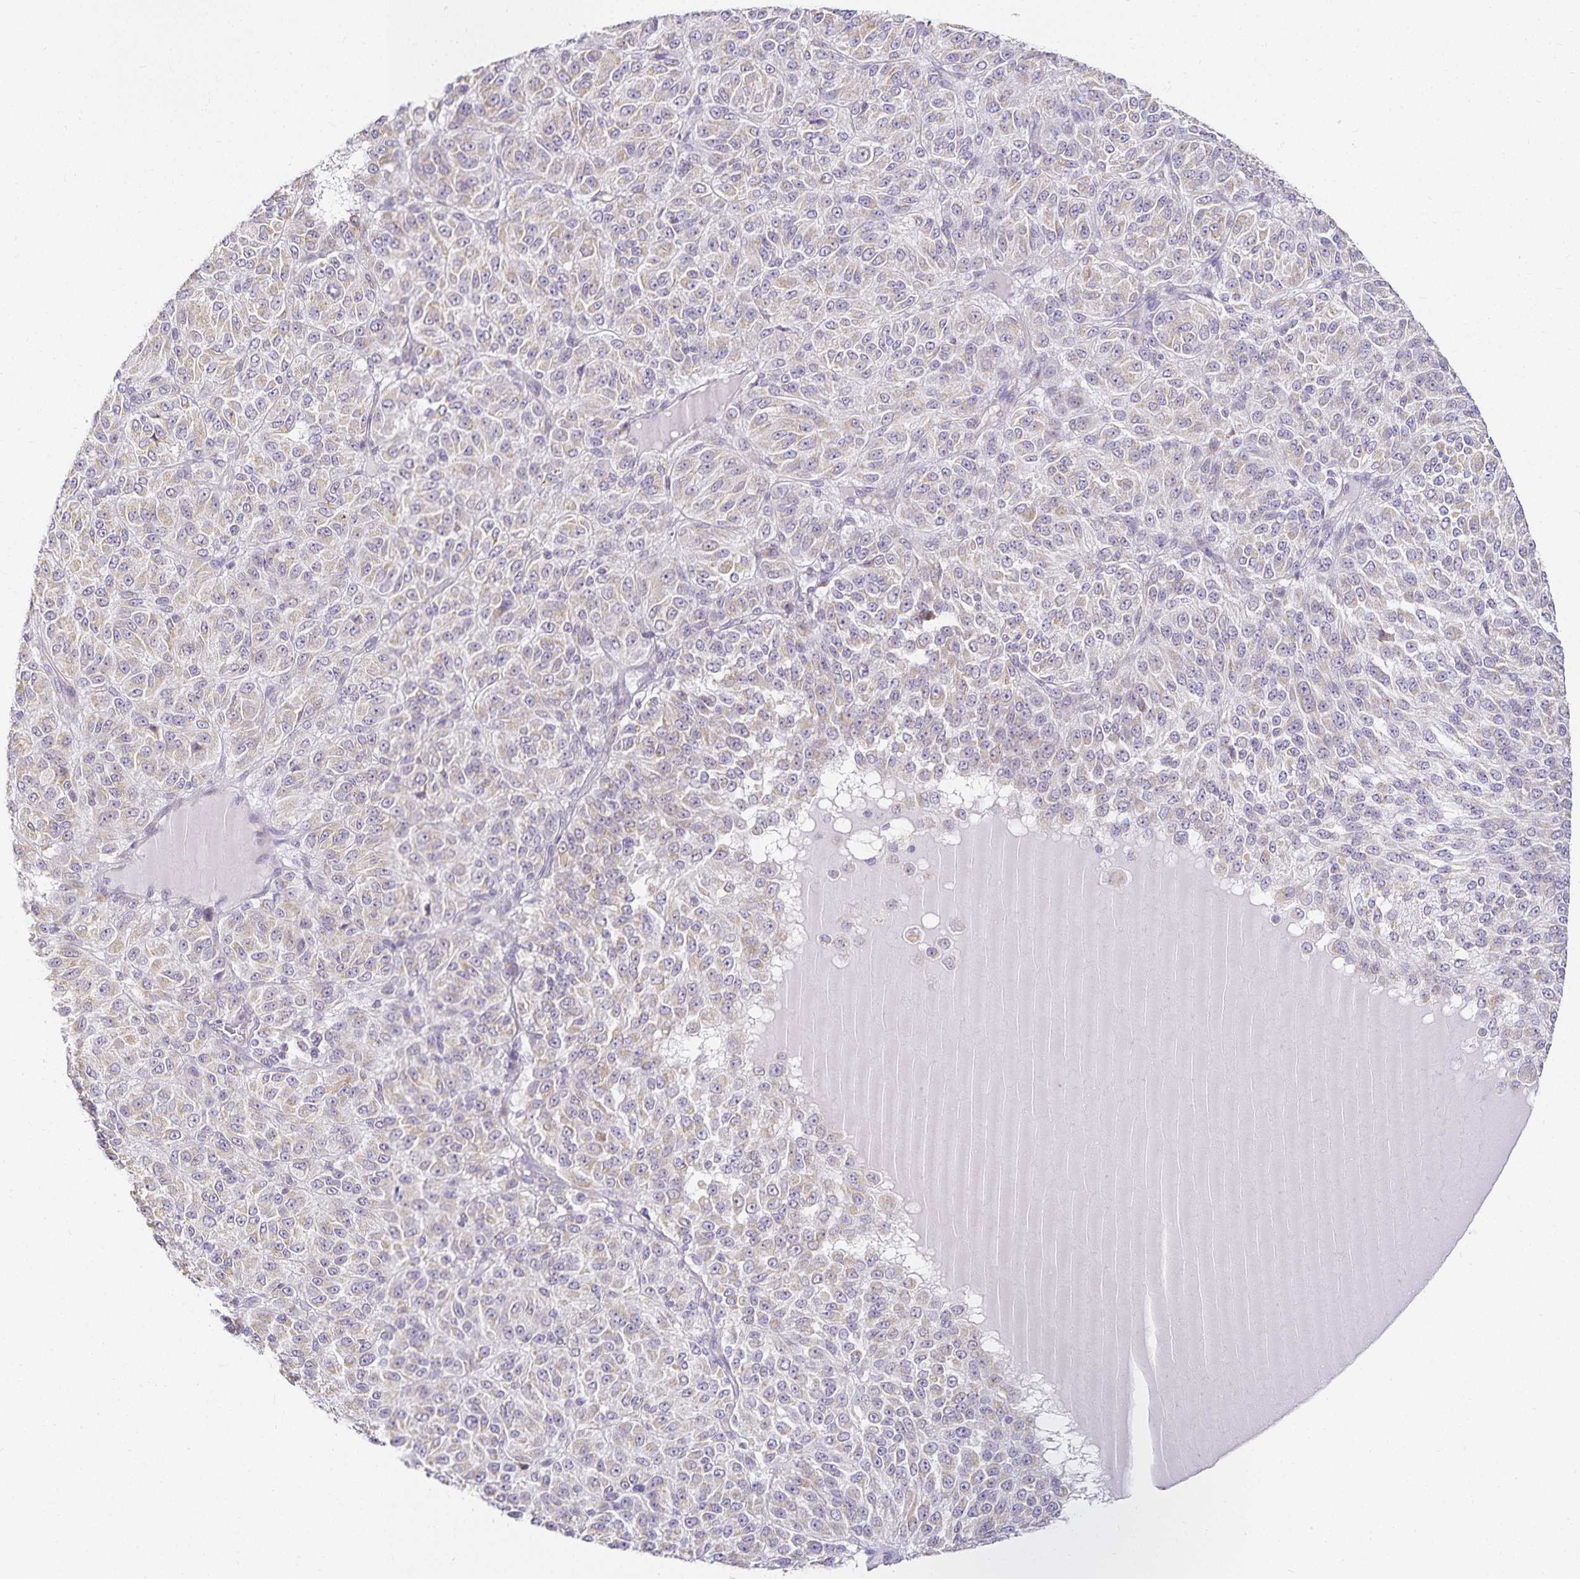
{"staining": {"intensity": "weak", "quantity": "<25%", "location": "cytoplasmic/membranous"}, "tissue": "melanoma", "cell_type": "Tumor cells", "image_type": "cancer", "snomed": [{"axis": "morphology", "description": "Malignant melanoma, Metastatic site"}, {"axis": "topography", "description": "Brain"}], "caption": "IHC of human melanoma shows no positivity in tumor cells.", "gene": "GP2", "patient": {"sex": "female", "age": 56}}